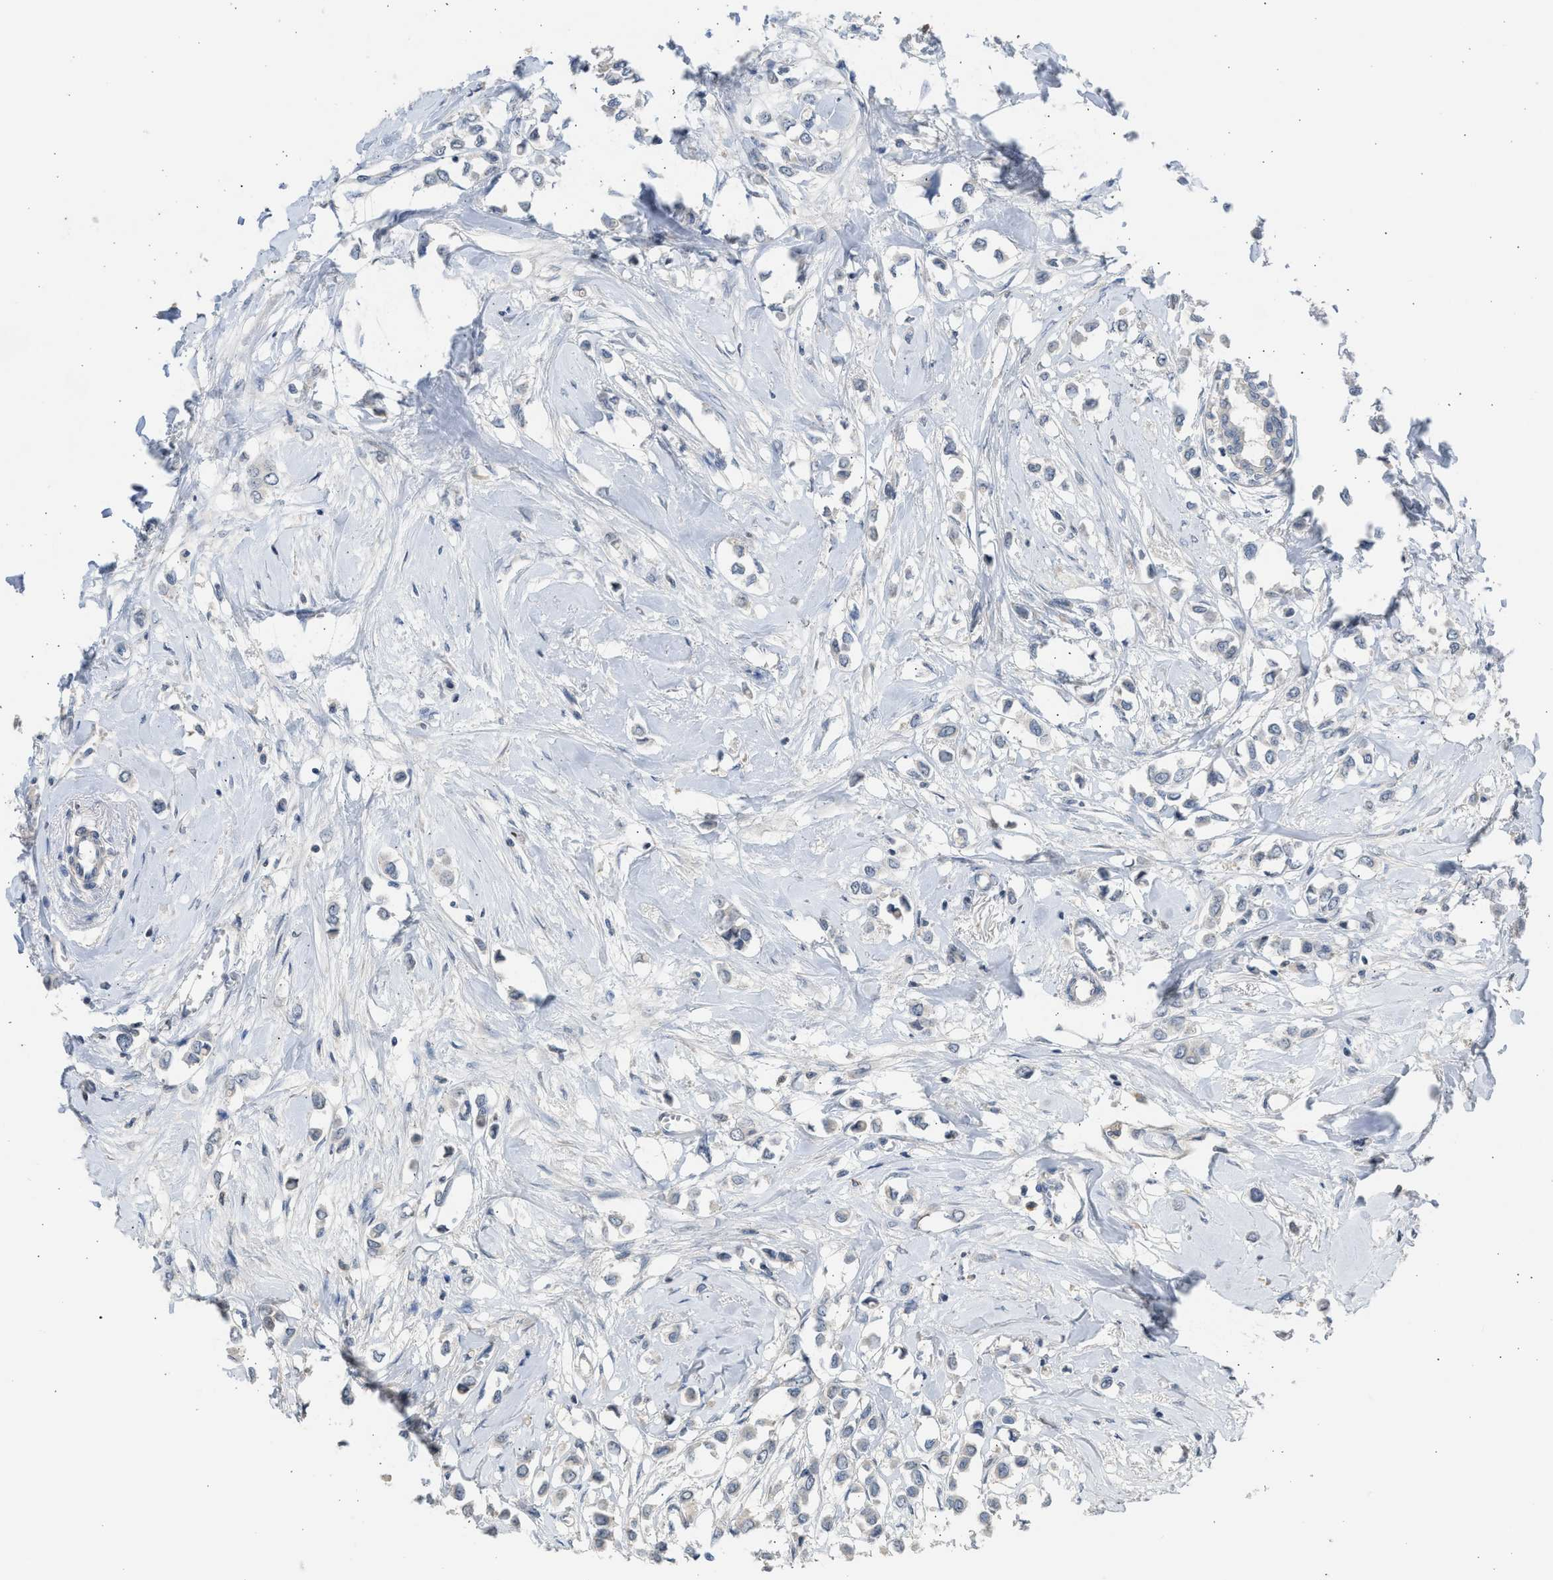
{"staining": {"intensity": "negative", "quantity": "none", "location": "none"}, "tissue": "breast cancer", "cell_type": "Tumor cells", "image_type": "cancer", "snomed": [{"axis": "morphology", "description": "Lobular carcinoma"}, {"axis": "topography", "description": "Breast"}], "caption": "Tumor cells show no significant protein staining in breast lobular carcinoma.", "gene": "SULT2A1", "patient": {"sex": "female", "age": 51}}